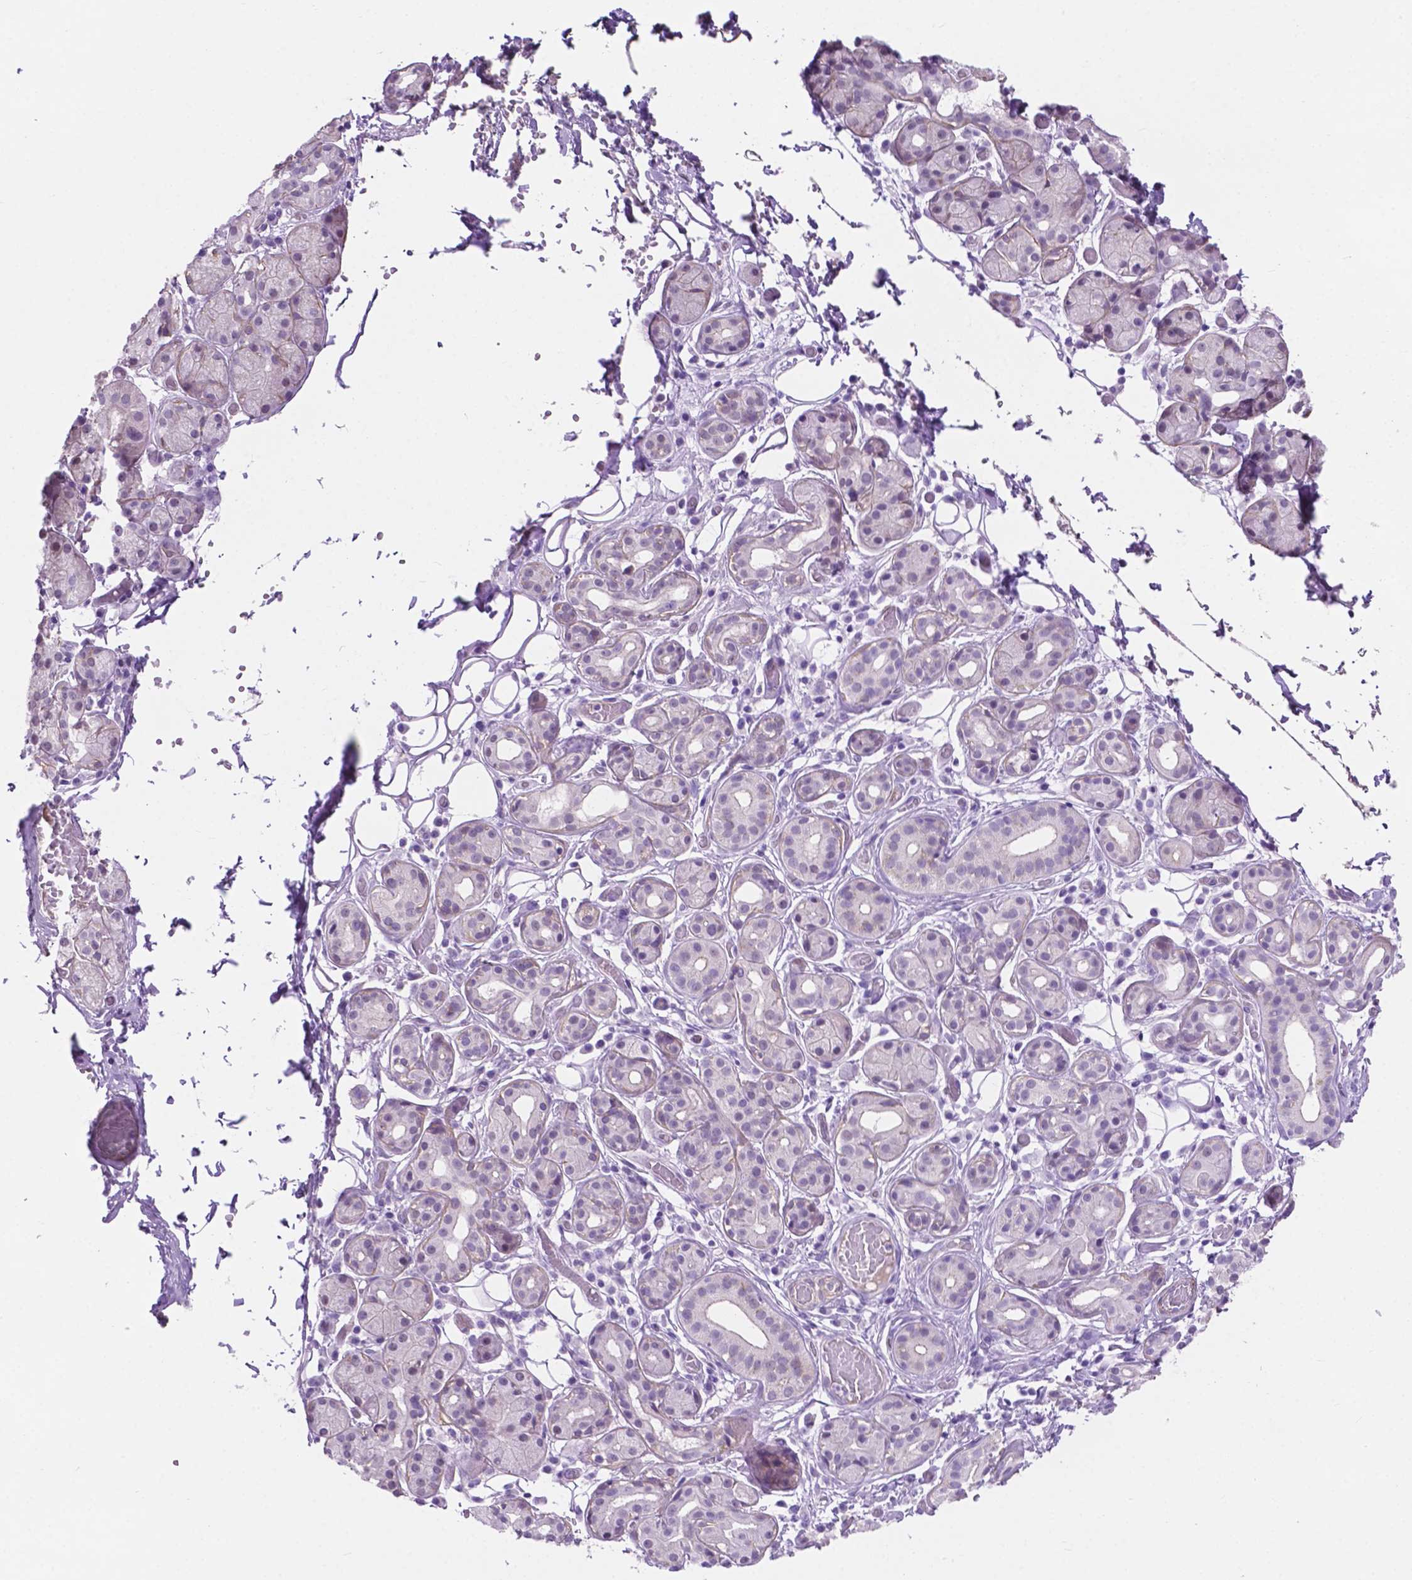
{"staining": {"intensity": "negative", "quantity": "none", "location": "none"}, "tissue": "salivary gland", "cell_type": "Glandular cells", "image_type": "normal", "snomed": [{"axis": "morphology", "description": "Normal tissue, NOS"}, {"axis": "topography", "description": "Salivary gland"}, {"axis": "topography", "description": "Peripheral nerve tissue"}], "caption": "Immunohistochemical staining of normal human salivary gland exhibits no significant expression in glandular cells.", "gene": "ACY3", "patient": {"sex": "male", "age": 71}}